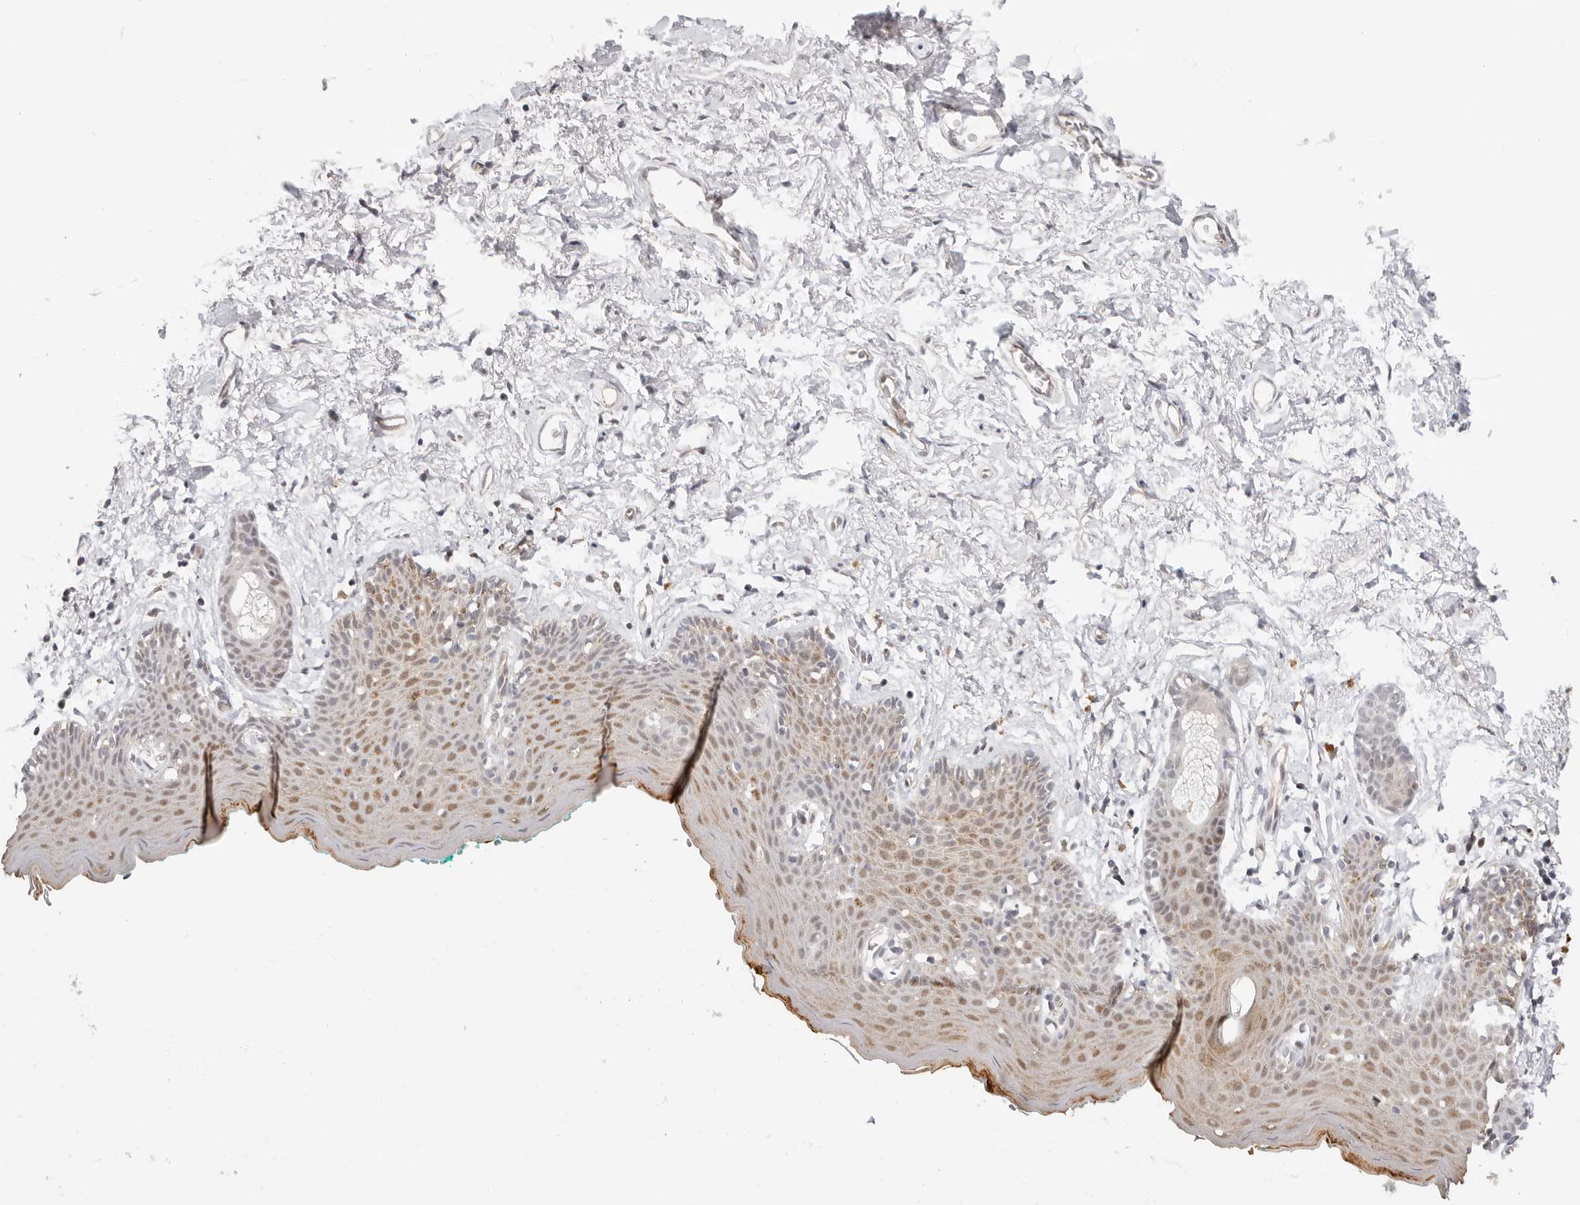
{"staining": {"intensity": "moderate", "quantity": ">75%", "location": "cytoplasmic/membranous,nuclear"}, "tissue": "skin", "cell_type": "Epidermal cells", "image_type": "normal", "snomed": [{"axis": "morphology", "description": "Normal tissue, NOS"}, {"axis": "topography", "description": "Vulva"}], "caption": "Brown immunohistochemical staining in unremarkable skin displays moderate cytoplasmic/membranous,nuclear positivity in about >75% of epidermal cells.", "gene": "AFDN", "patient": {"sex": "female", "age": 66}}